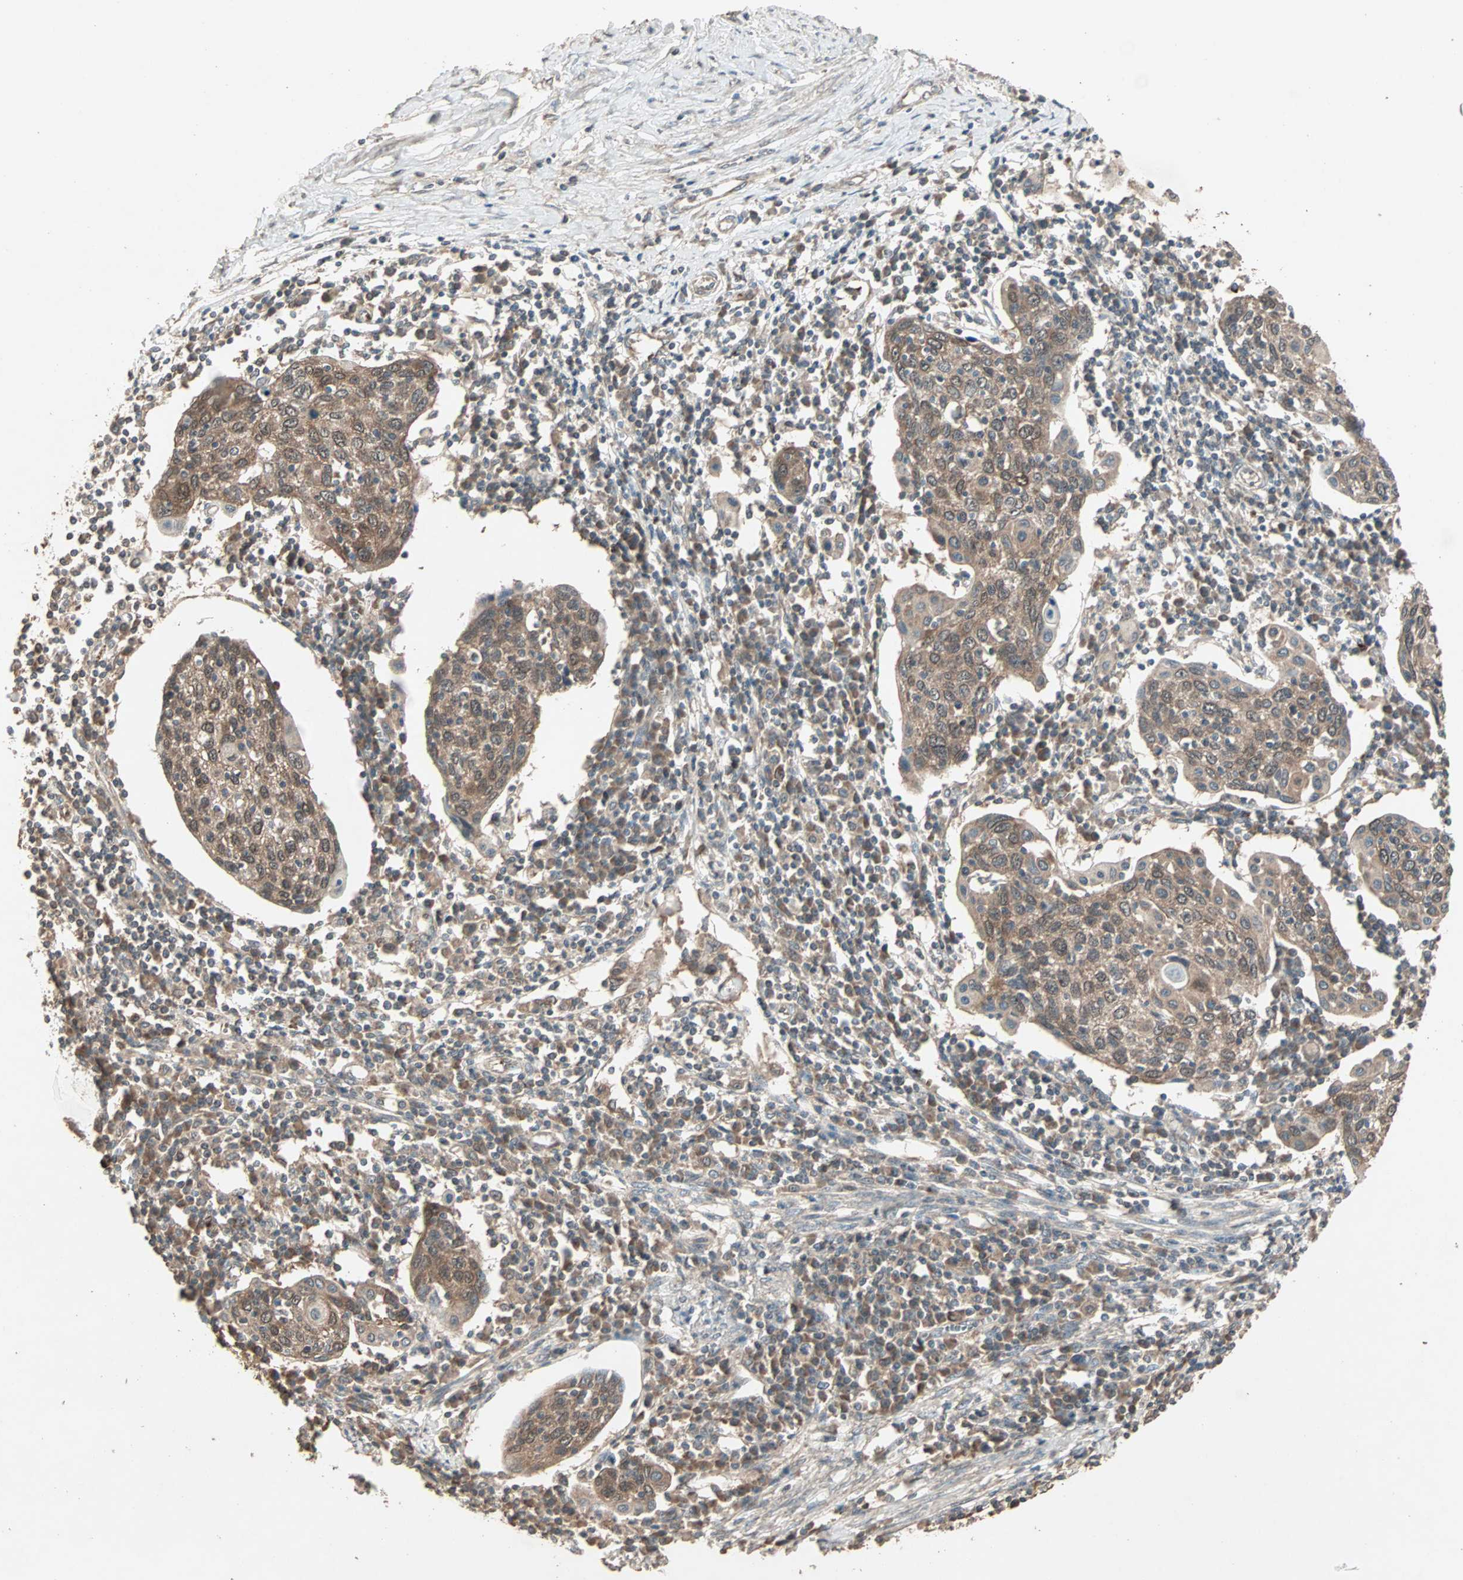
{"staining": {"intensity": "moderate", "quantity": ">75%", "location": "cytoplasmic/membranous"}, "tissue": "cervical cancer", "cell_type": "Tumor cells", "image_type": "cancer", "snomed": [{"axis": "morphology", "description": "Squamous cell carcinoma, NOS"}, {"axis": "topography", "description": "Cervix"}], "caption": "Approximately >75% of tumor cells in squamous cell carcinoma (cervical) demonstrate moderate cytoplasmic/membranous protein positivity as visualized by brown immunohistochemical staining.", "gene": "UBAC1", "patient": {"sex": "female", "age": 40}}